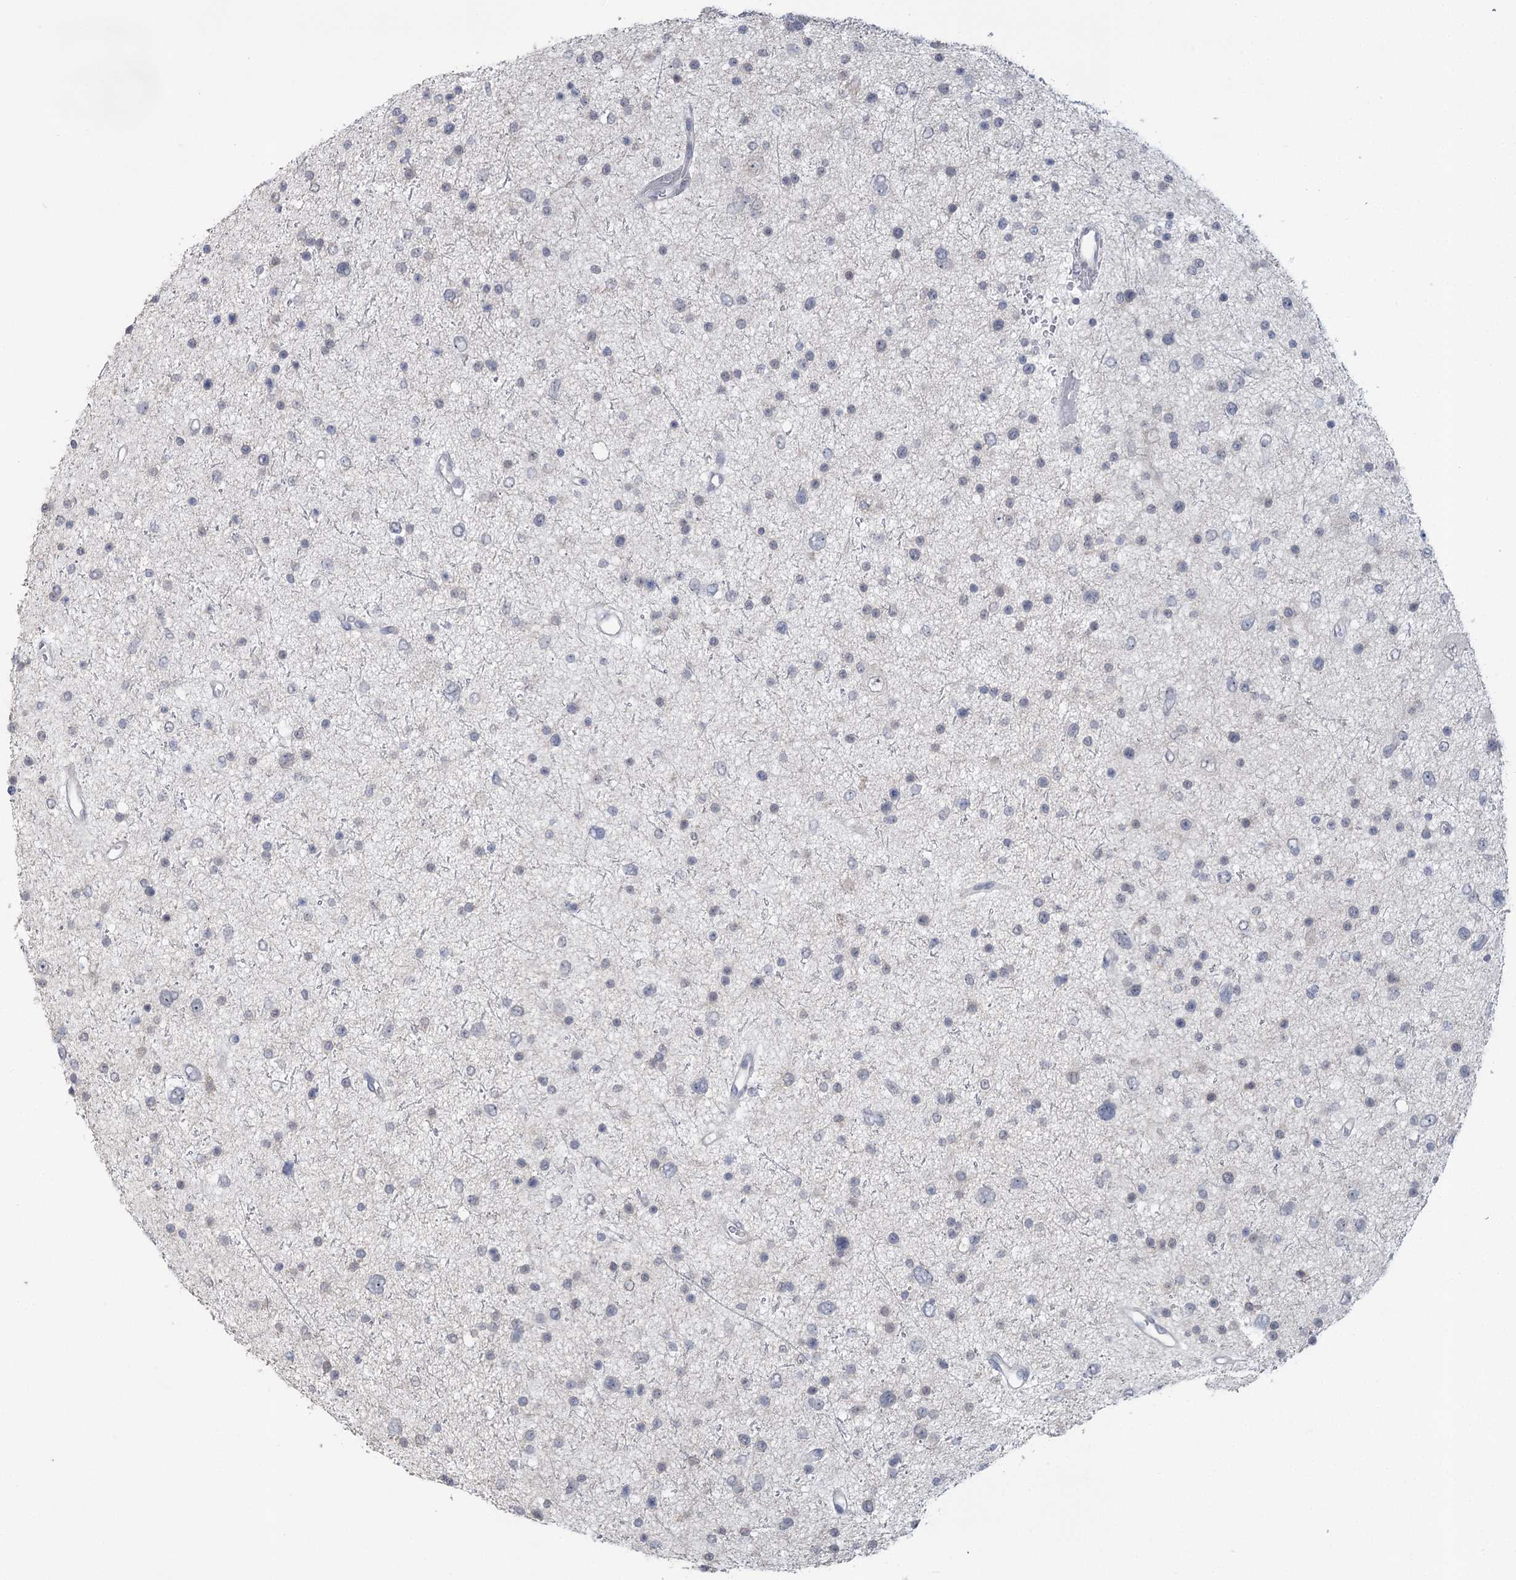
{"staining": {"intensity": "negative", "quantity": "none", "location": "none"}, "tissue": "glioma", "cell_type": "Tumor cells", "image_type": "cancer", "snomed": [{"axis": "morphology", "description": "Glioma, malignant, Low grade"}, {"axis": "topography", "description": "Brain"}], "caption": "Tumor cells are negative for brown protein staining in malignant glioma (low-grade). The staining was performed using DAB (3,3'-diaminobenzidine) to visualize the protein expression in brown, while the nuclei were stained in blue with hematoxylin (Magnification: 20x).", "gene": "SLC9A3", "patient": {"sex": "female", "age": 37}}